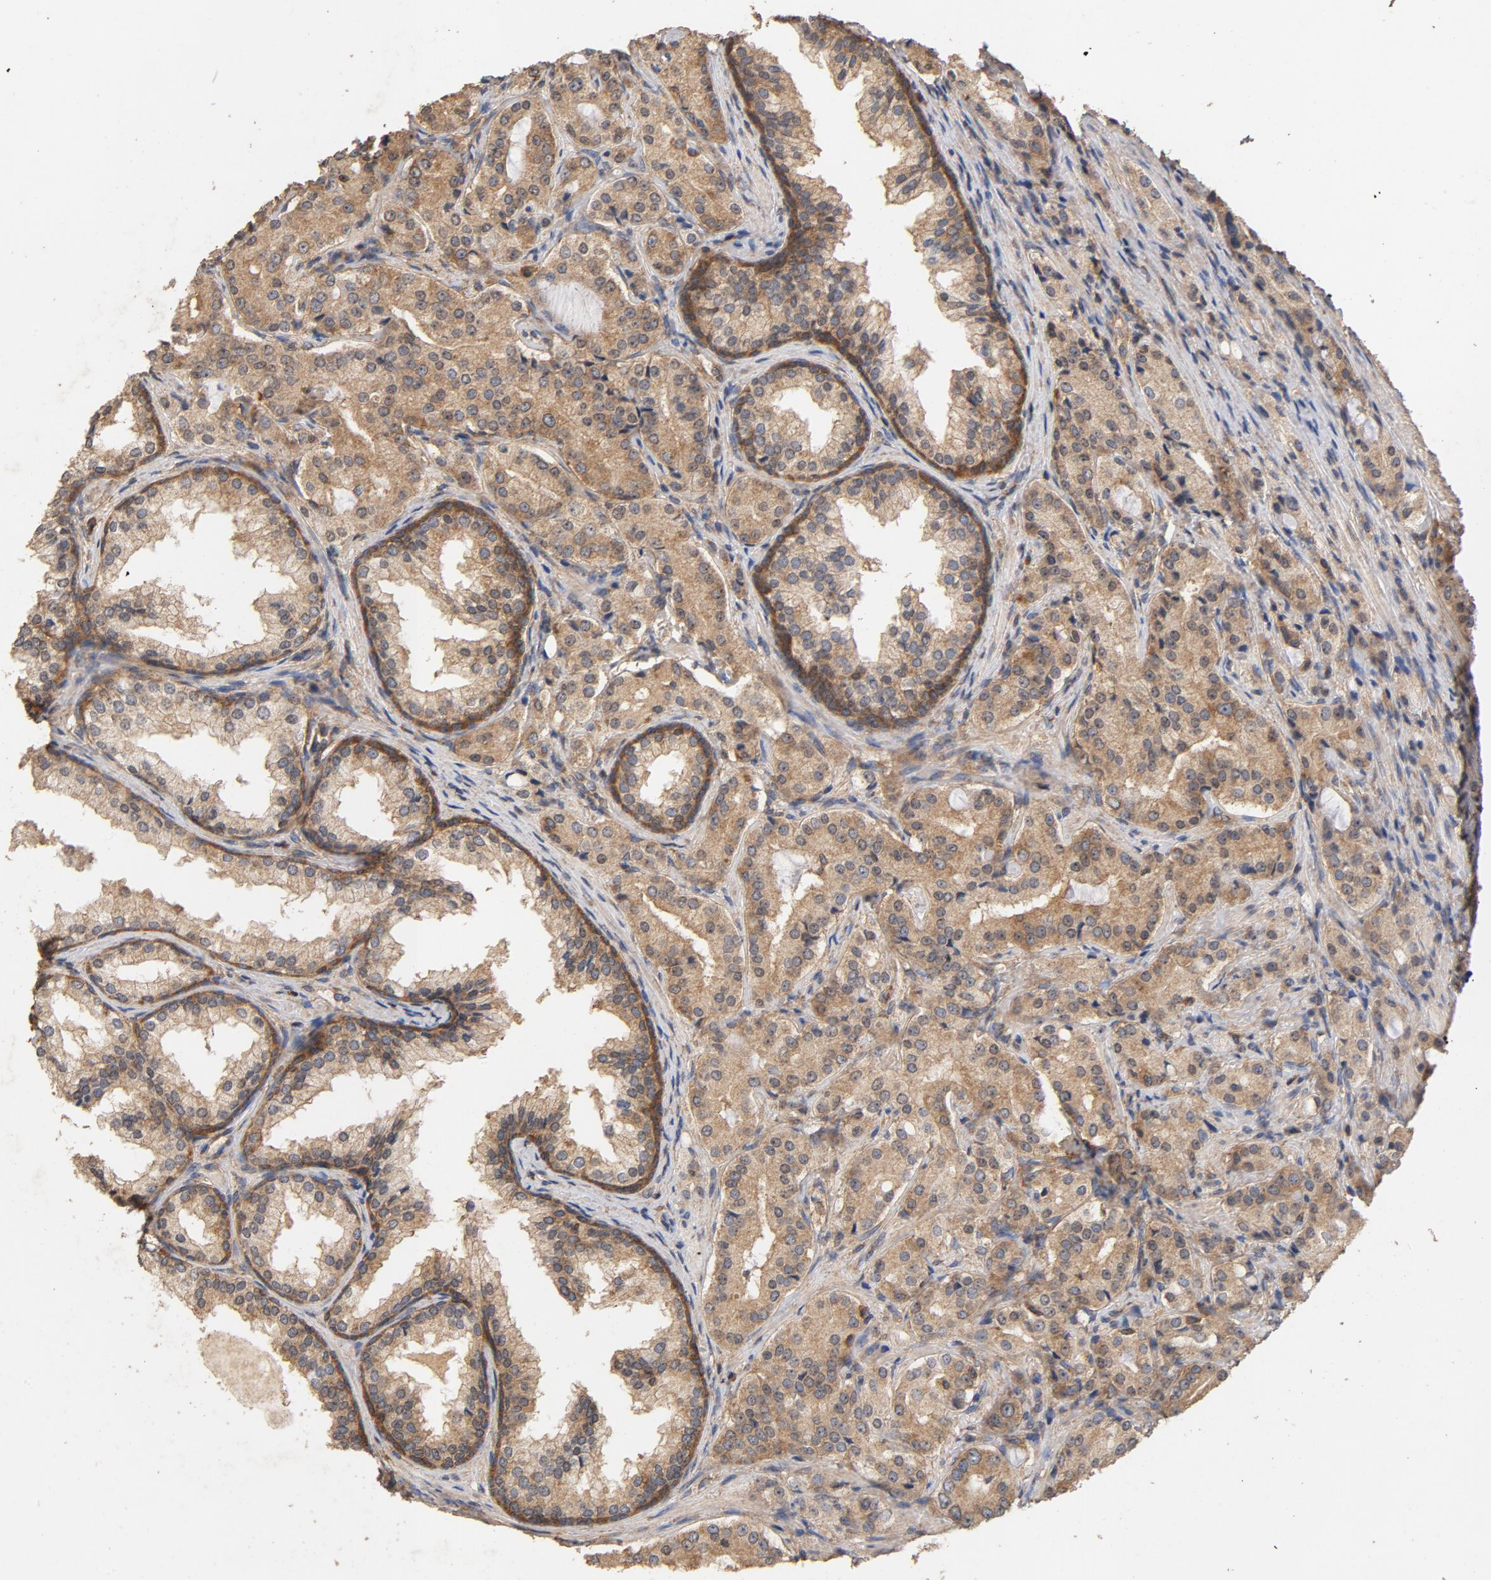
{"staining": {"intensity": "moderate", "quantity": ">75%", "location": "cytoplasmic/membranous"}, "tissue": "prostate cancer", "cell_type": "Tumor cells", "image_type": "cancer", "snomed": [{"axis": "morphology", "description": "Adenocarcinoma, High grade"}, {"axis": "topography", "description": "Prostate"}], "caption": "Prostate high-grade adenocarcinoma was stained to show a protein in brown. There is medium levels of moderate cytoplasmic/membranous staining in approximately >75% of tumor cells.", "gene": "DDX6", "patient": {"sex": "male", "age": 72}}